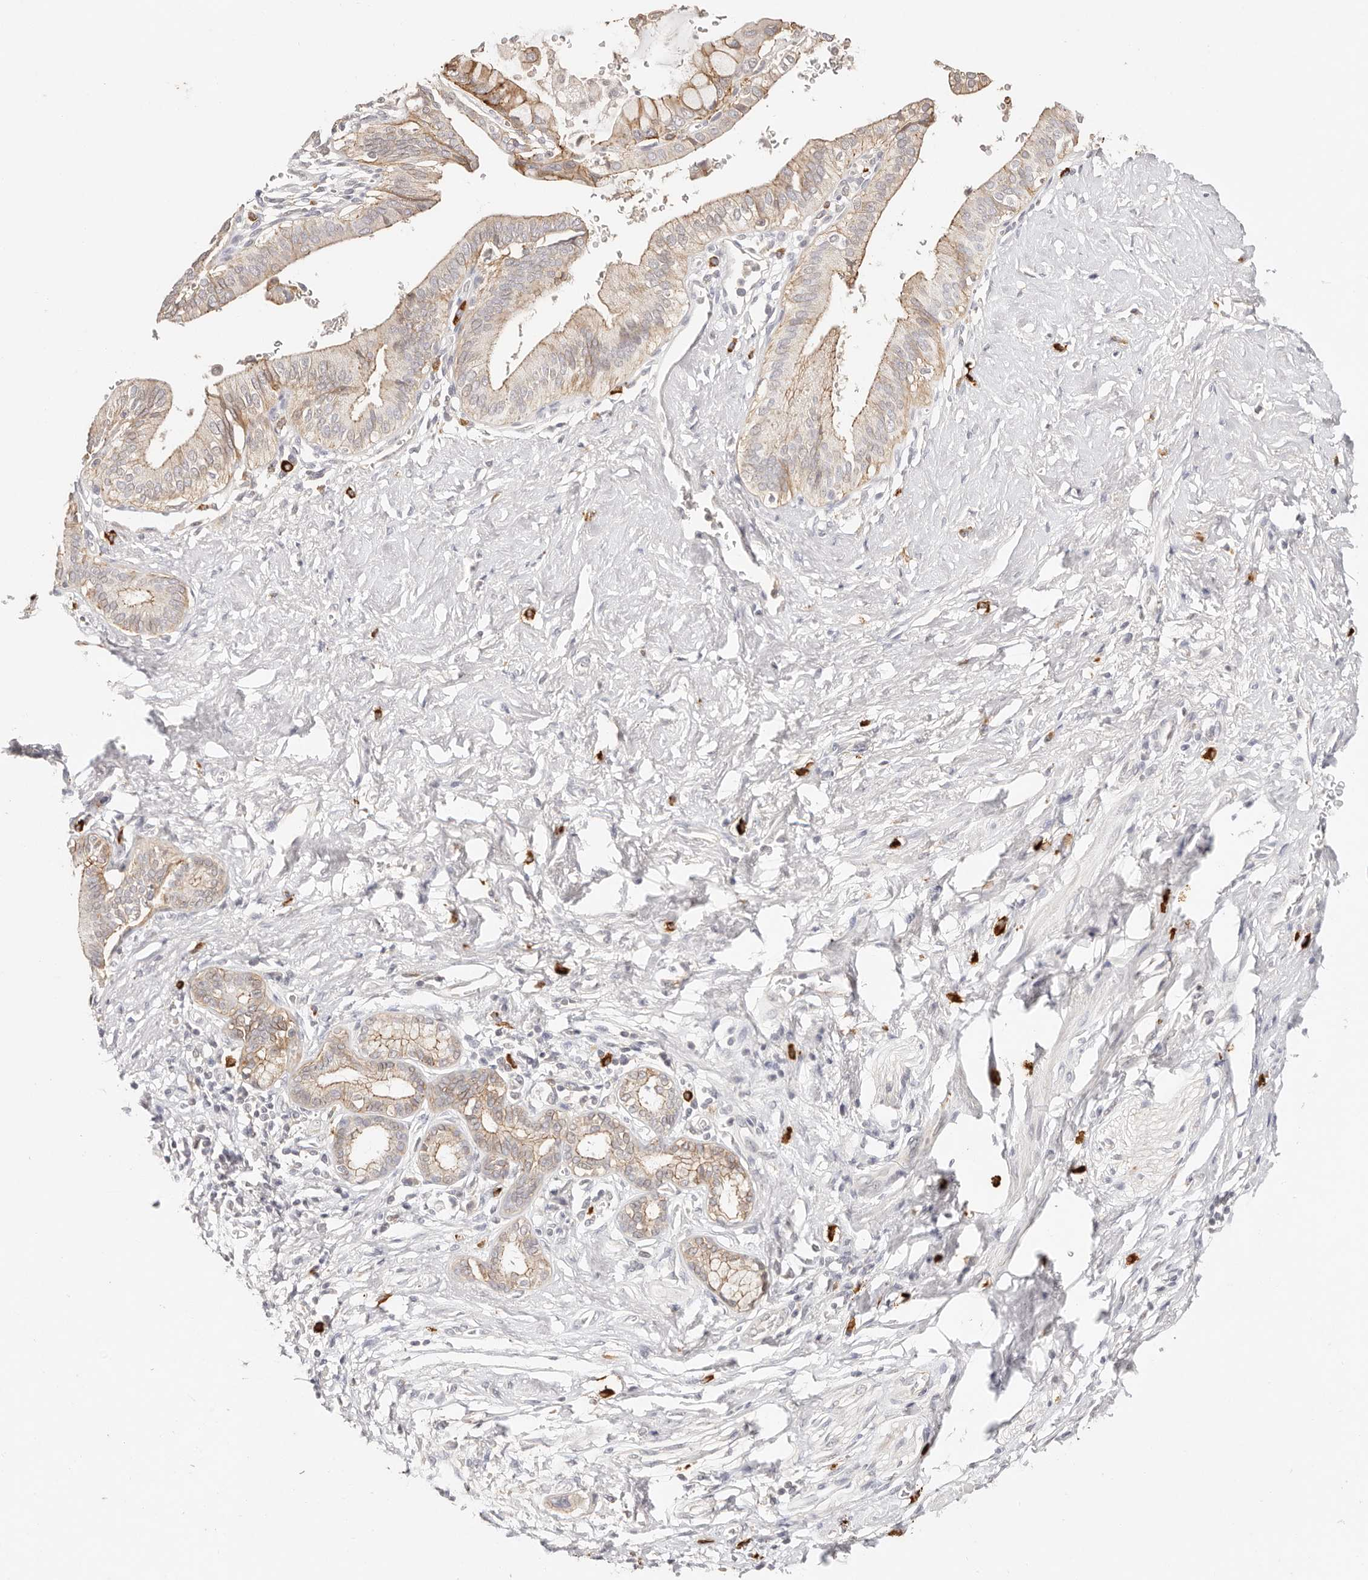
{"staining": {"intensity": "weak", "quantity": "25%-75%", "location": "cytoplasmic/membranous"}, "tissue": "pancreatic cancer", "cell_type": "Tumor cells", "image_type": "cancer", "snomed": [{"axis": "morphology", "description": "Adenocarcinoma, NOS"}, {"axis": "topography", "description": "Pancreas"}], "caption": "This is an image of IHC staining of pancreatic cancer, which shows weak staining in the cytoplasmic/membranous of tumor cells.", "gene": "CXADR", "patient": {"sex": "female", "age": 72}}